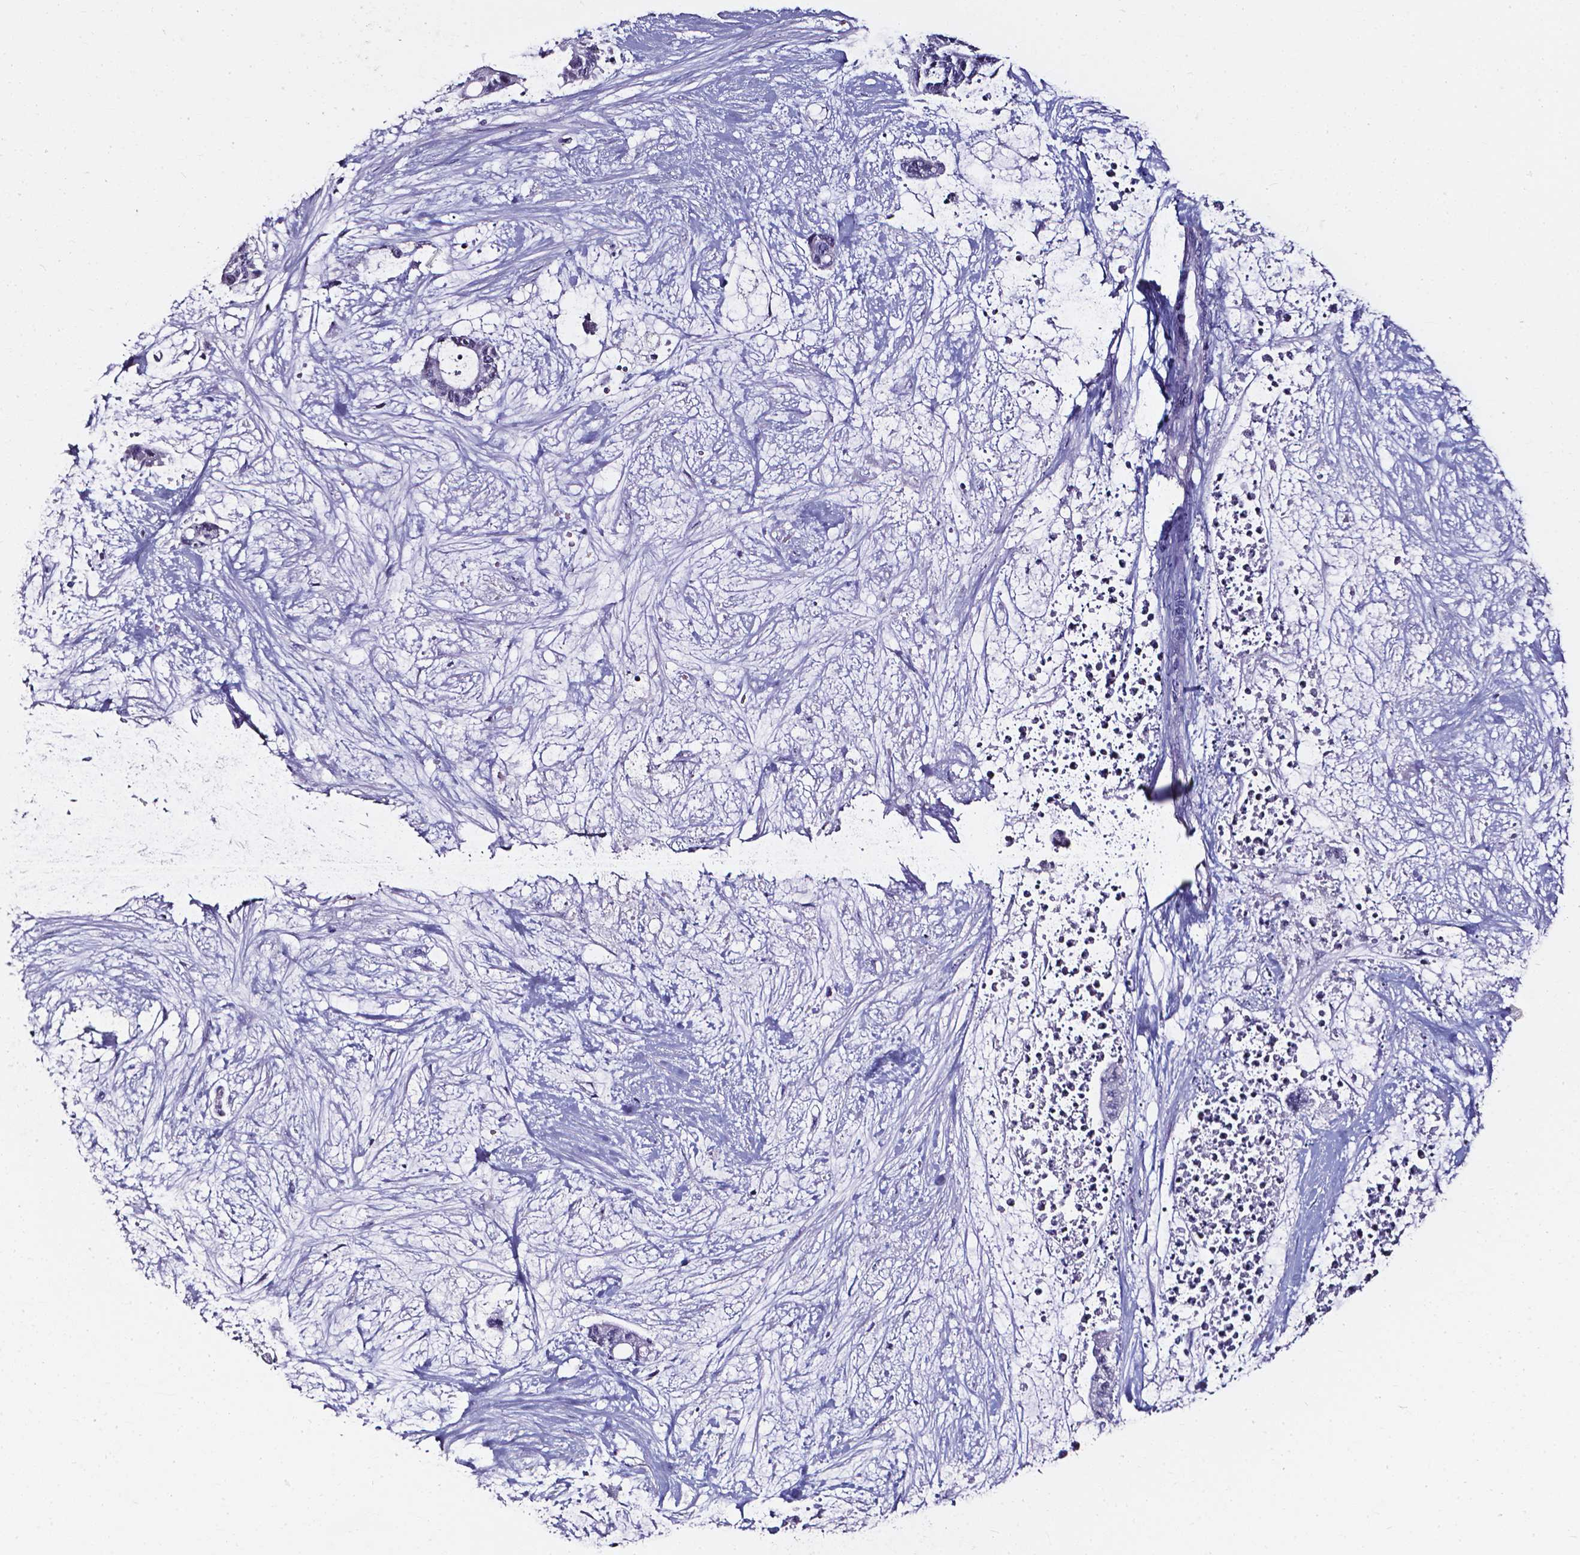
{"staining": {"intensity": "negative", "quantity": "none", "location": "none"}, "tissue": "liver cancer", "cell_type": "Tumor cells", "image_type": "cancer", "snomed": [{"axis": "morphology", "description": "Normal tissue, NOS"}, {"axis": "morphology", "description": "Cholangiocarcinoma"}, {"axis": "topography", "description": "Liver"}, {"axis": "topography", "description": "Peripheral nerve tissue"}], "caption": "Immunohistochemistry (IHC) image of neoplastic tissue: human liver cancer (cholangiocarcinoma) stained with DAB (3,3'-diaminobenzidine) displays no significant protein positivity in tumor cells.", "gene": "AKR1B10", "patient": {"sex": "female", "age": 73}}